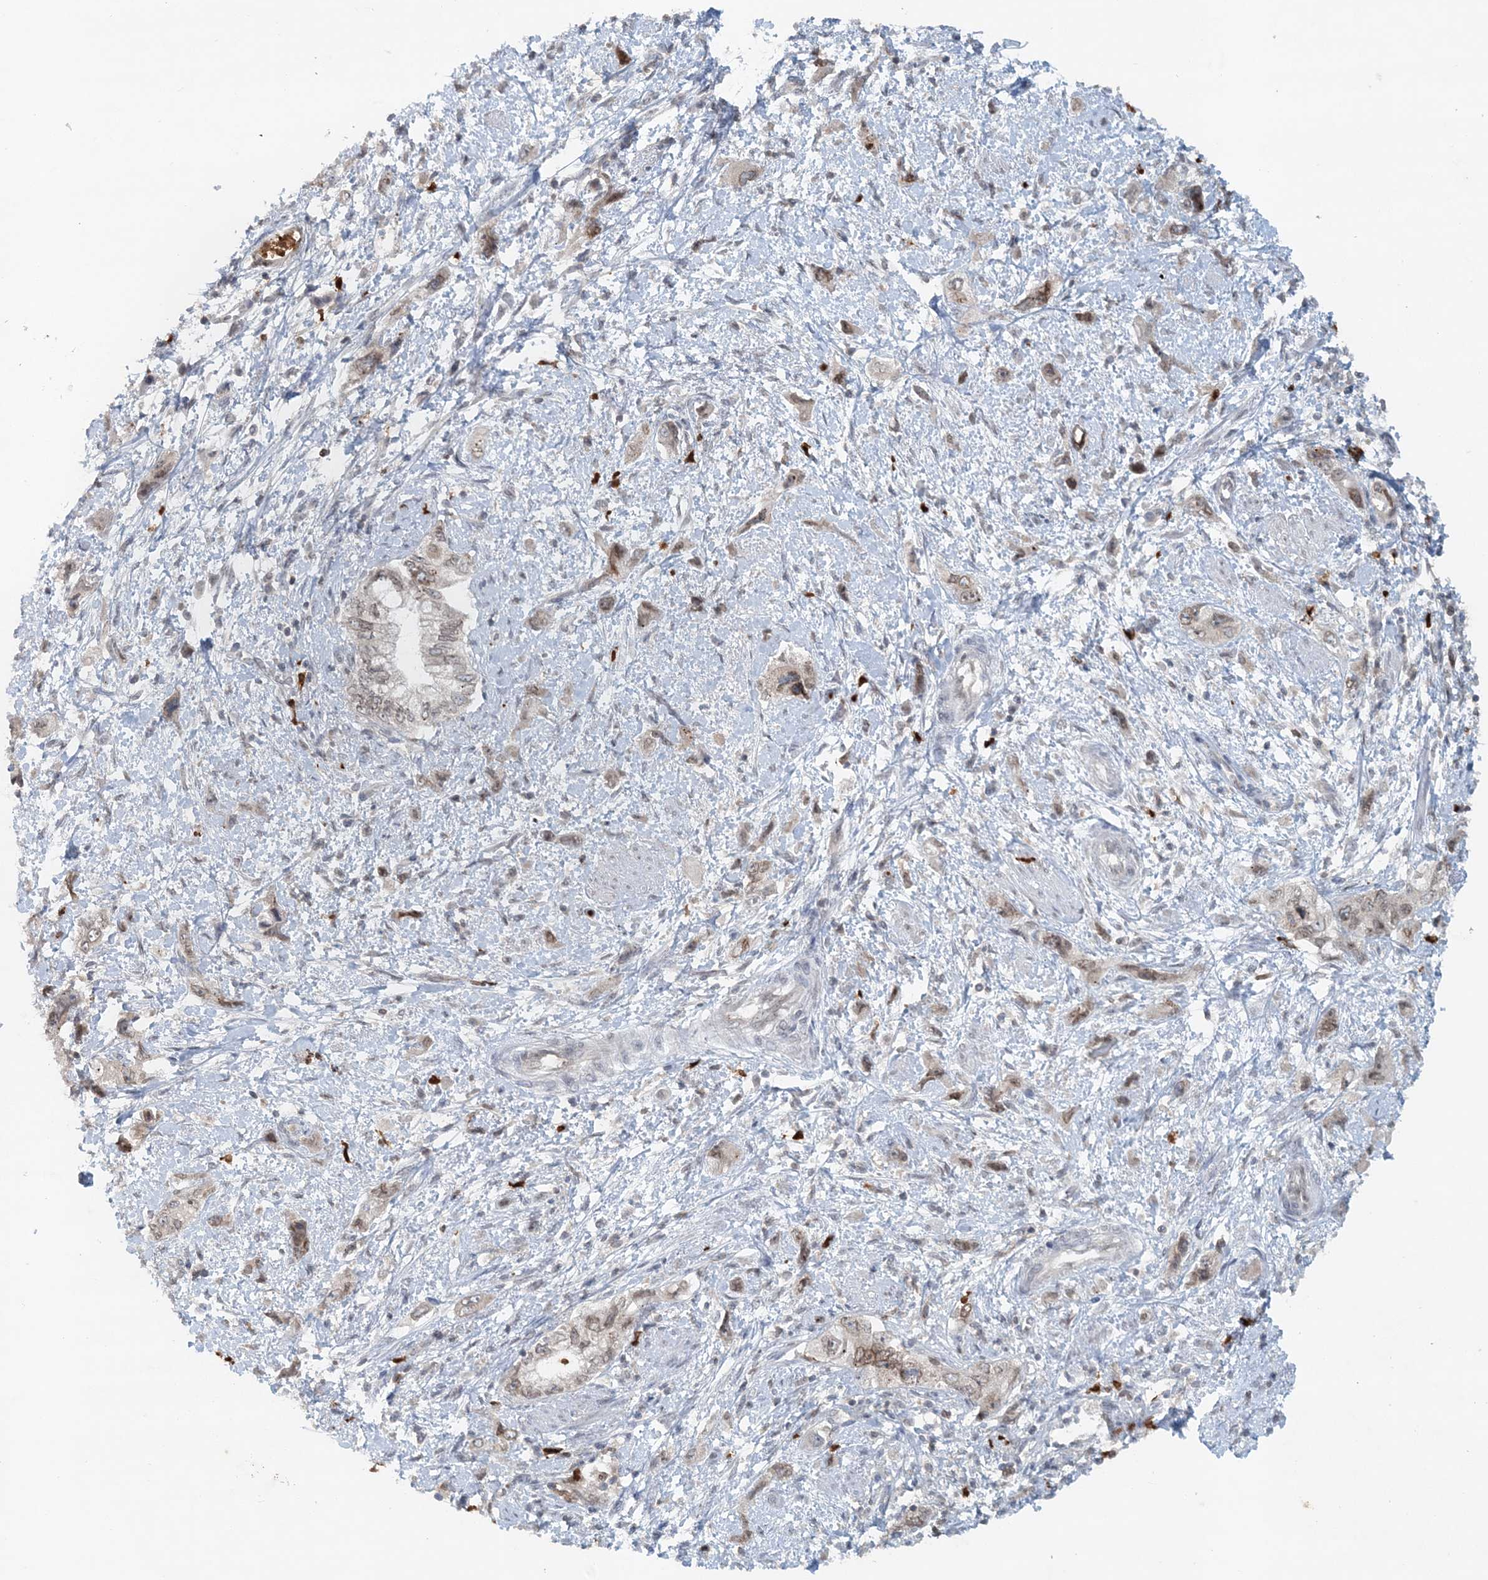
{"staining": {"intensity": "weak", "quantity": "25%-75%", "location": "cytoplasmic/membranous"}, "tissue": "pancreatic cancer", "cell_type": "Tumor cells", "image_type": "cancer", "snomed": [{"axis": "morphology", "description": "Adenocarcinoma, NOS"}, {"axis": "topography", "description": "Pancreas"}], "caption": "Immunohistochemistry micrograph of neoplastic tissue: human pancreatic cancer stained using IHC reveals low levels of weak protein expression localized specifically in the cytoplasmic/membranous of tumor cells, appearing as a cytoplasmic/membranous brown color.", "gene": "NUP54", "patient": {"sex": "female", "age": 73}}